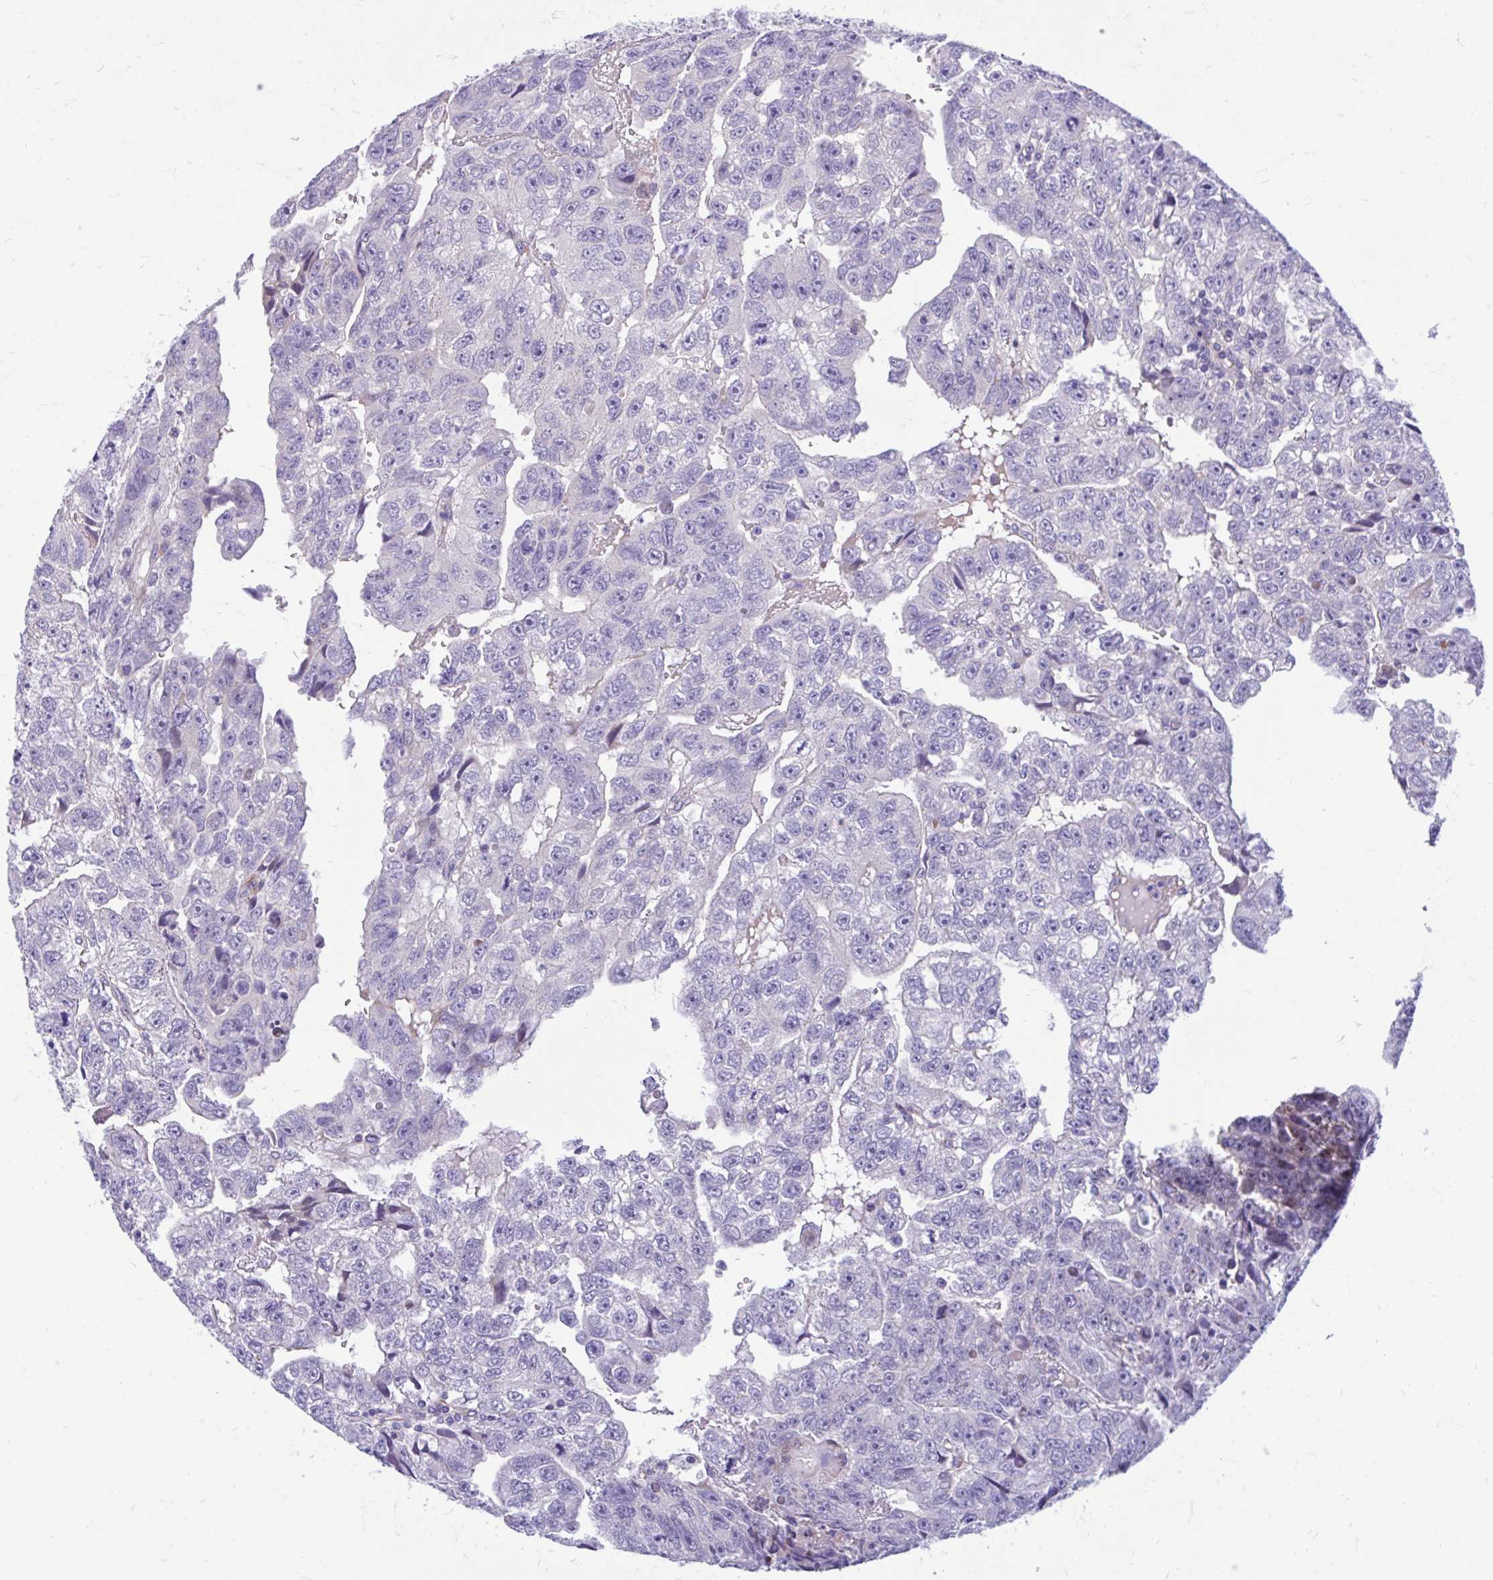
{"staining": {"intensity": "negative", "quantity": "none", "location": "none"}, "tissue": "testis cancer", "cell_type": "Tumor cells", "image_type": "cancer", "snomed": [{"axis": "morphology", "description": "Carcinoma, Embryonal, NOS"}, {"axis": "topography", "description": "Testis"}], "caption": "DAB (3,3'-diaminobenzidine) immunohistochemical staining of human testis cancer displays no significant positivity in tumor cells.", "gene": "ESPNL", "patient": {"sex": "male", "age": 20}}